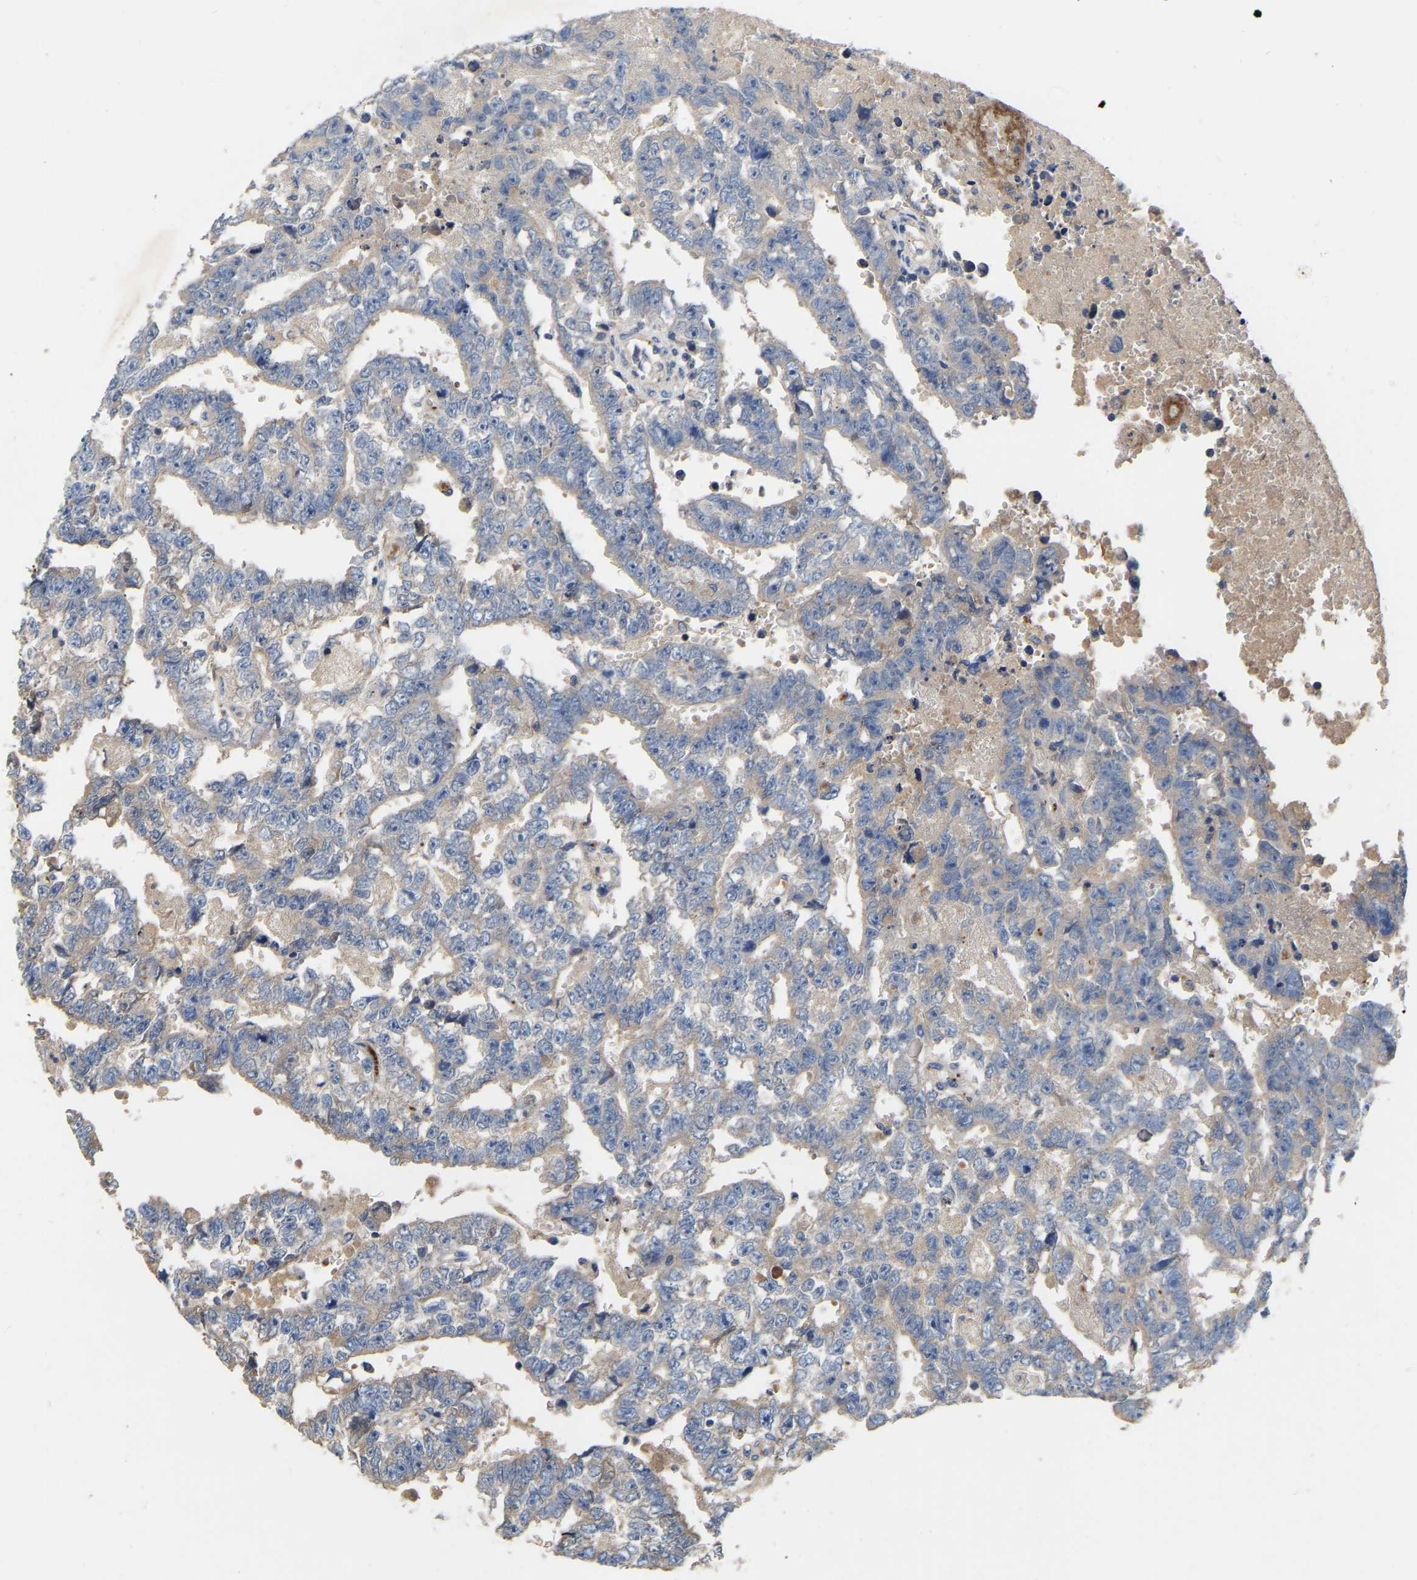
{"staining": {"intensity": "weak", "quantity": "<25%", "location": "cytoplasmic/membranous"}, "tissue": "testis cancer", "cell_type": "Tumor cells", "image_type": "cancer", "snomed": [{"axis": "morphology", "description": "Carcinoma, Embryonal, NOS"}, {"axis": "topography", "description": "Testis"}], "caption": "Tumor cells show no significant protein staining in embryonal carcinoma (testis).", "gene": "RAB27B", "patient": {"sex": "male", "age": 25}}